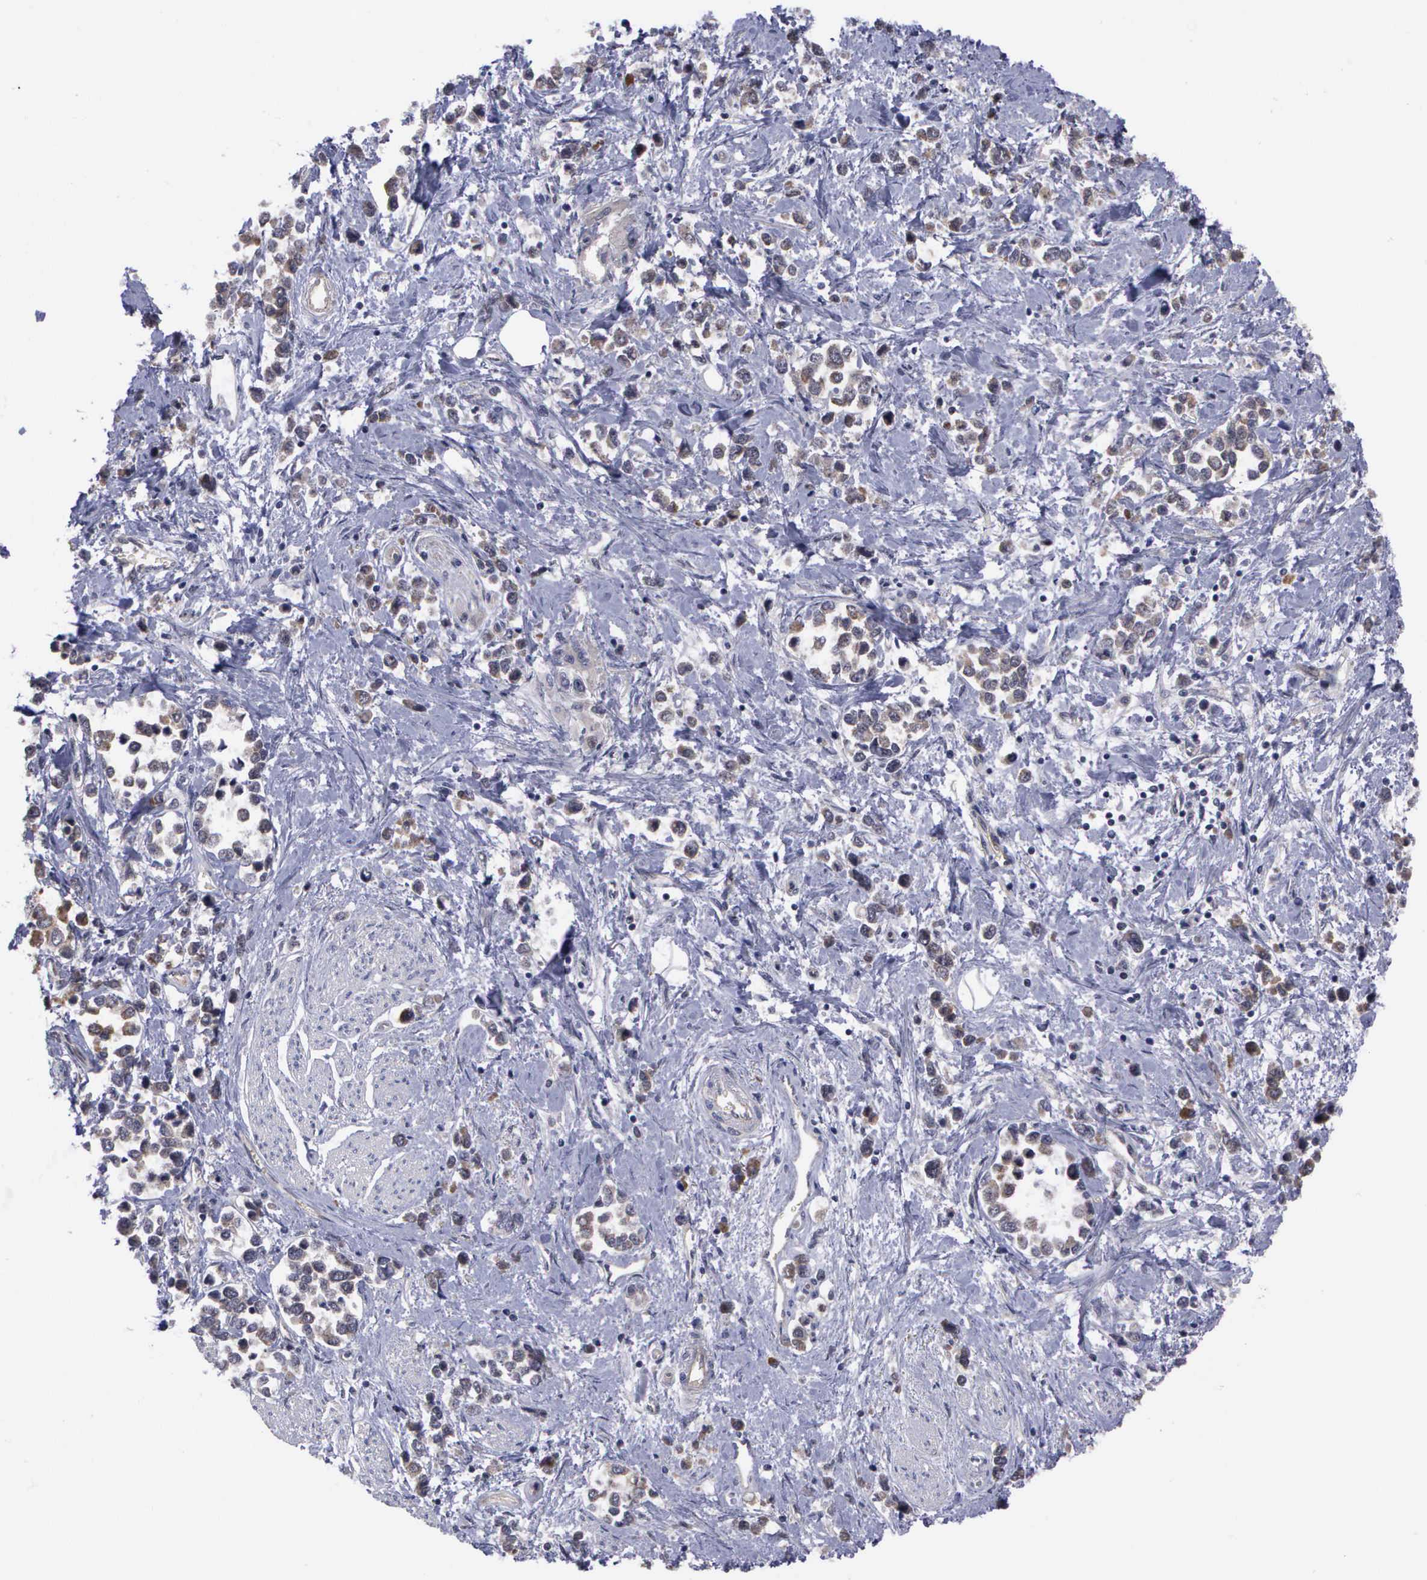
{"staining": {"intensity": "moderate", "quantity": "25%-75%", "location": "cytoplasmic/membranous"}, "tissue": "stomach cancer", "cell_type": "Tumor cells", "image_type": "cancer", "snomed": [{"axis": "morphology", "description": "Adenocarcinoma, NOS"}, {"axis": "topography", "description": "Stomach, upper"}], "caption": "Protein positivity by immunohistochemistry (IHC) displays moderate cytoplasmic/membranous positivity in about 25%-75% of tumor cells in stomach cancer (adenocarcinoma).", "gene": "MAP3K9", "patient": {"sex": "male", "age": 76}}